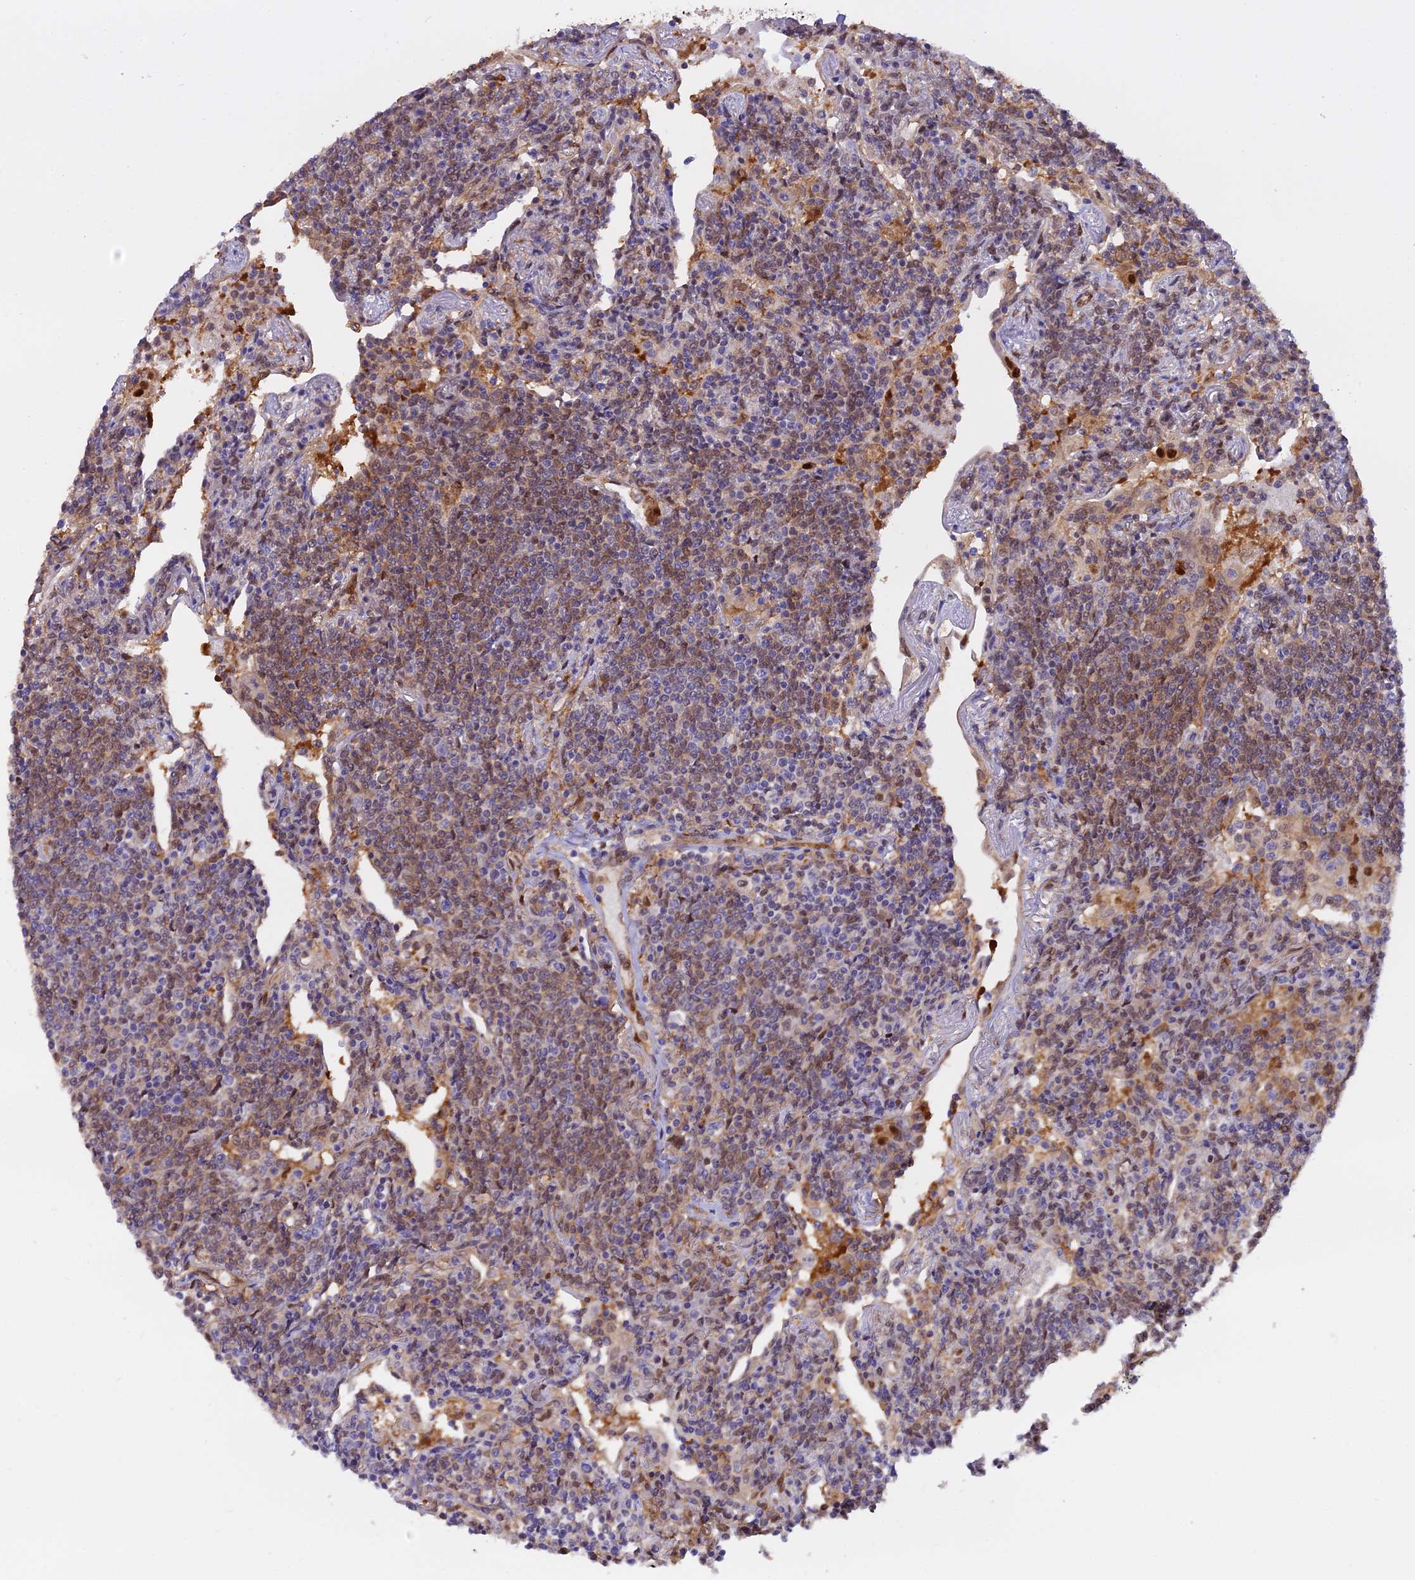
{"staining": {"intensity": "moderate", "quantity": ">75%", "location": "cytoplasmic/membranous,nuclear"}, "tissue": "lymphoma", "cell_type": "Tumor cells", "image_type": "cancer", "snomed": [{"axis": "morphology", "description": "Malignant lymphoma, non-Hodgkin's type, Low grade"}, {"axis": "topography", "description": "Lung"}], "caption": "Immunohistochemistry histopathology image of lymphoma stained for a protein (brown), which reveals medium levels of moderate cytoplasmic/membranous and nuclear staining in about >75% of tumor cells.", "gene": "NPEPL1", "patient": {"sex": "female", "age": 71}}